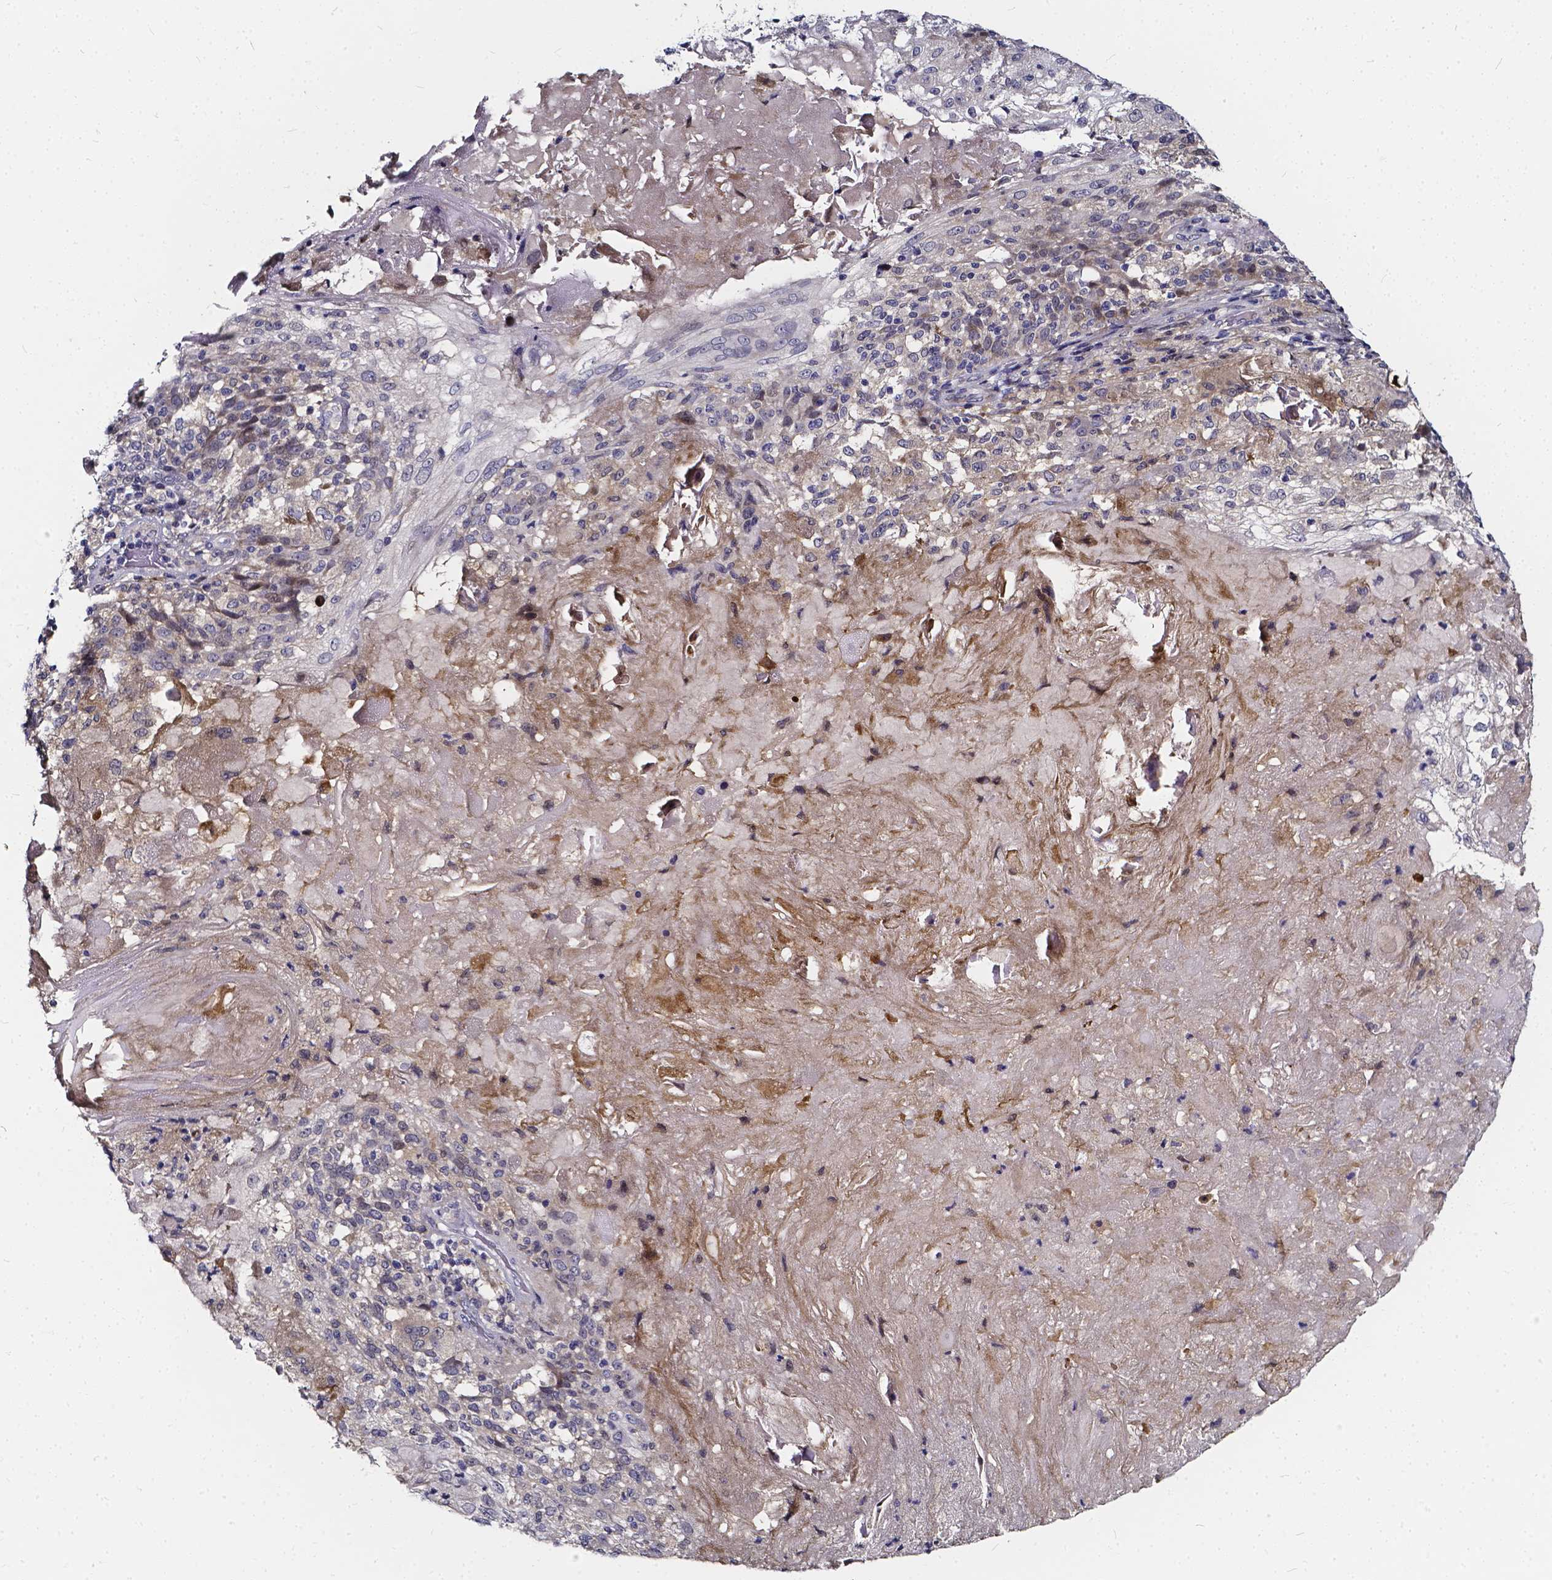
{"staining": {"intensity": "weak", "quantity": "<25%", "location": "cytoplasmic/membranous"}, "tissue": "skin cancer", "cell_type": "Tumor cells", "image_type": "cancer", "snomed": [{"axis": "morphology", "description": "Normal tissue, NOS"}, {"axis": "morphology", "description": "Squamous cell carcinoma, NOS"}, {"axis": "topography", "description": "Skin"}], "caption": "This is an immunohistochemistry (IHC) histopathology image of human skin cancer (squamous cell carcinoma). There is no positivity in tumor cells.", "gene": "SOWAHA", "patient": {"sex": "female", "age": 83}}